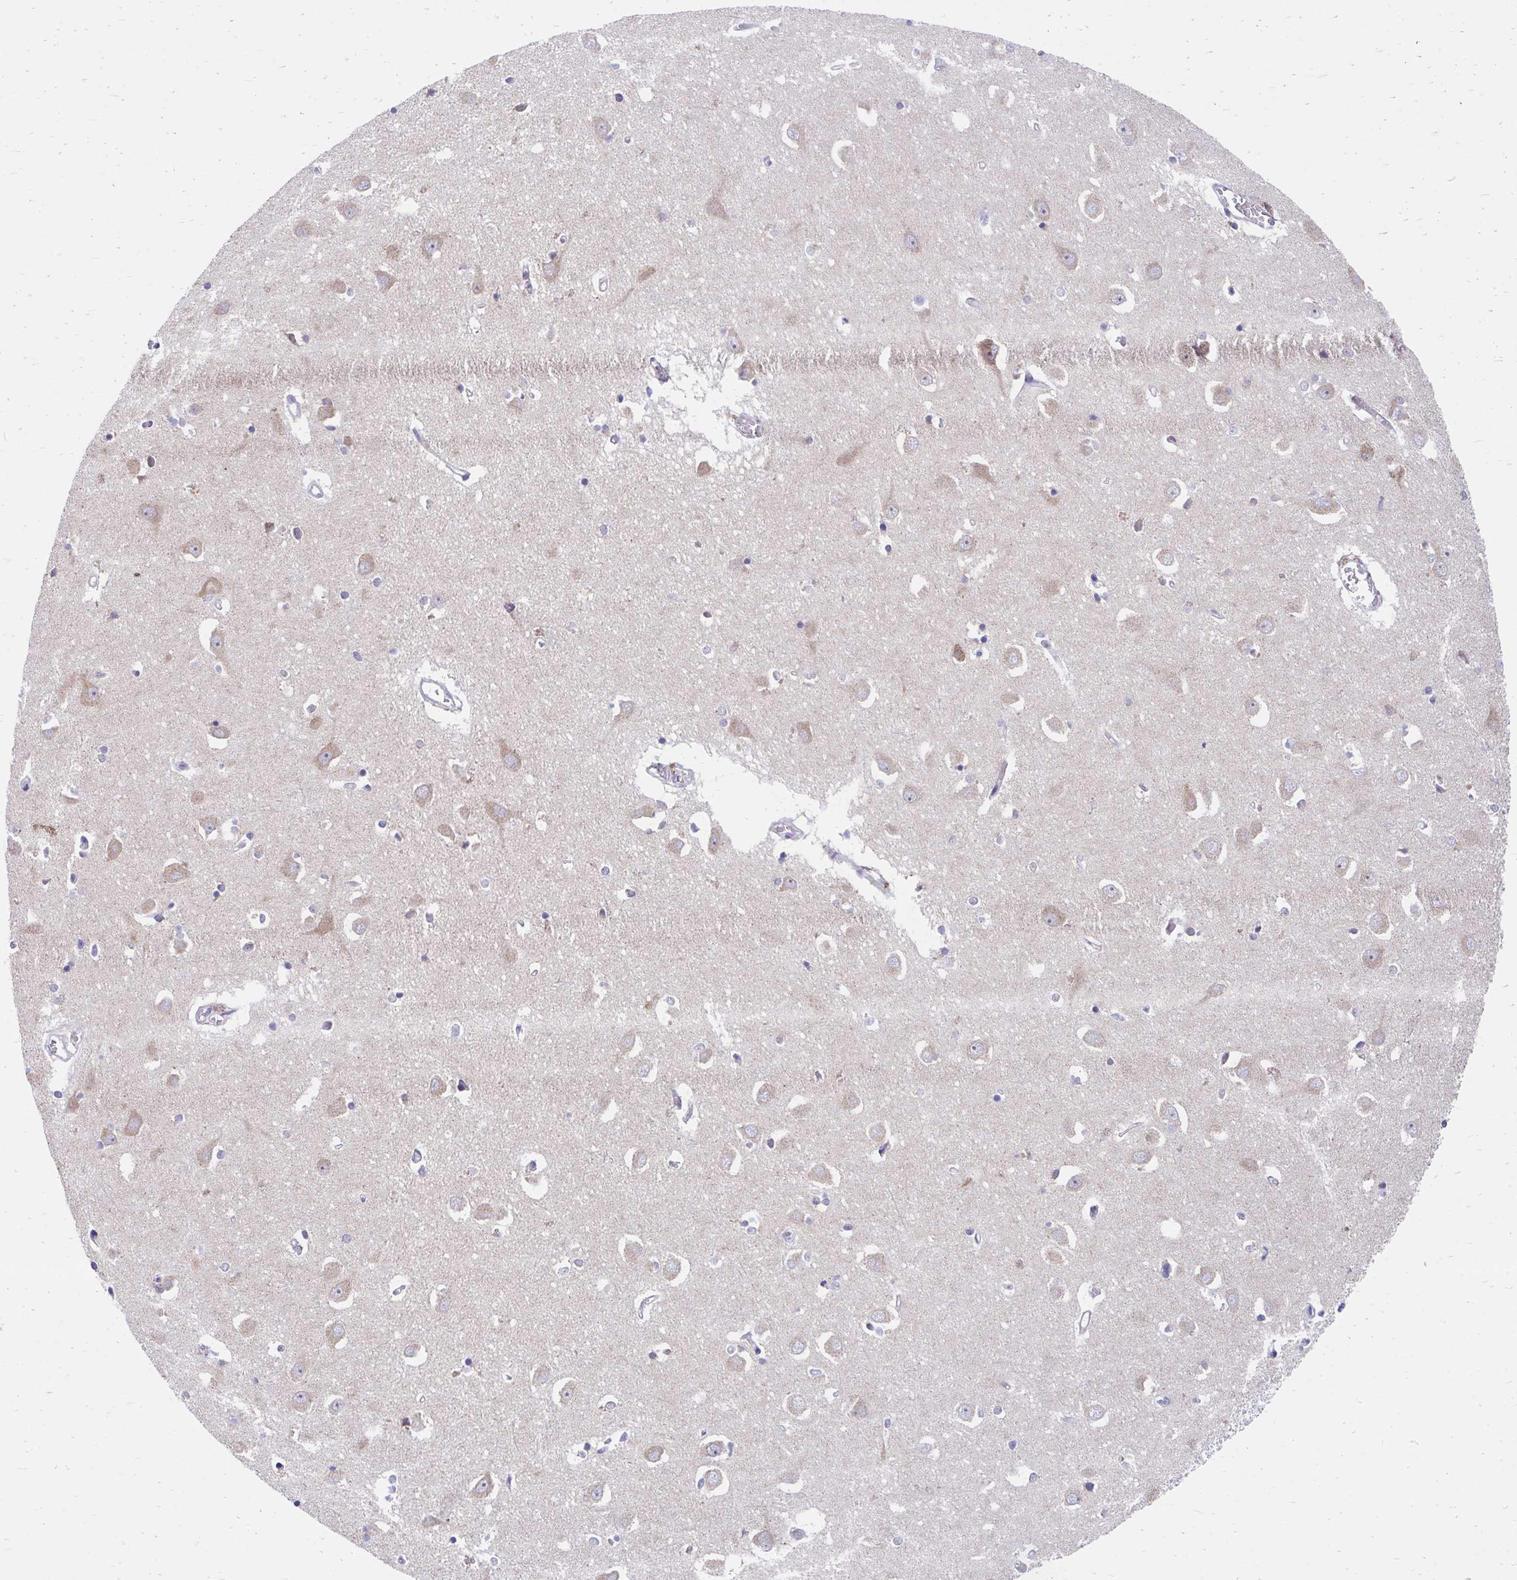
{"staining": {"intensity": "moderate", "quantity": "25%-75%", "location": "cytoplasmic/membranous"}, "tissue": "caudate", "cell_type": "Glial cells", "image_type": "normal", "snomed": [{"axis": "morphology", "description": "Normal tissue, NOS"}, {"axis": "topography", "description": "Lateral ventricle wall"}, {"axis": "topography", "description": "Hippocampus"}], "caption": "Moderate cytoplasmic/membranous positivity is present in approximately 25%-75% of glial cells in unremarkable caudate.", "gene": "FHIP1B", "patient": {"sex": "female", "age": 63}}